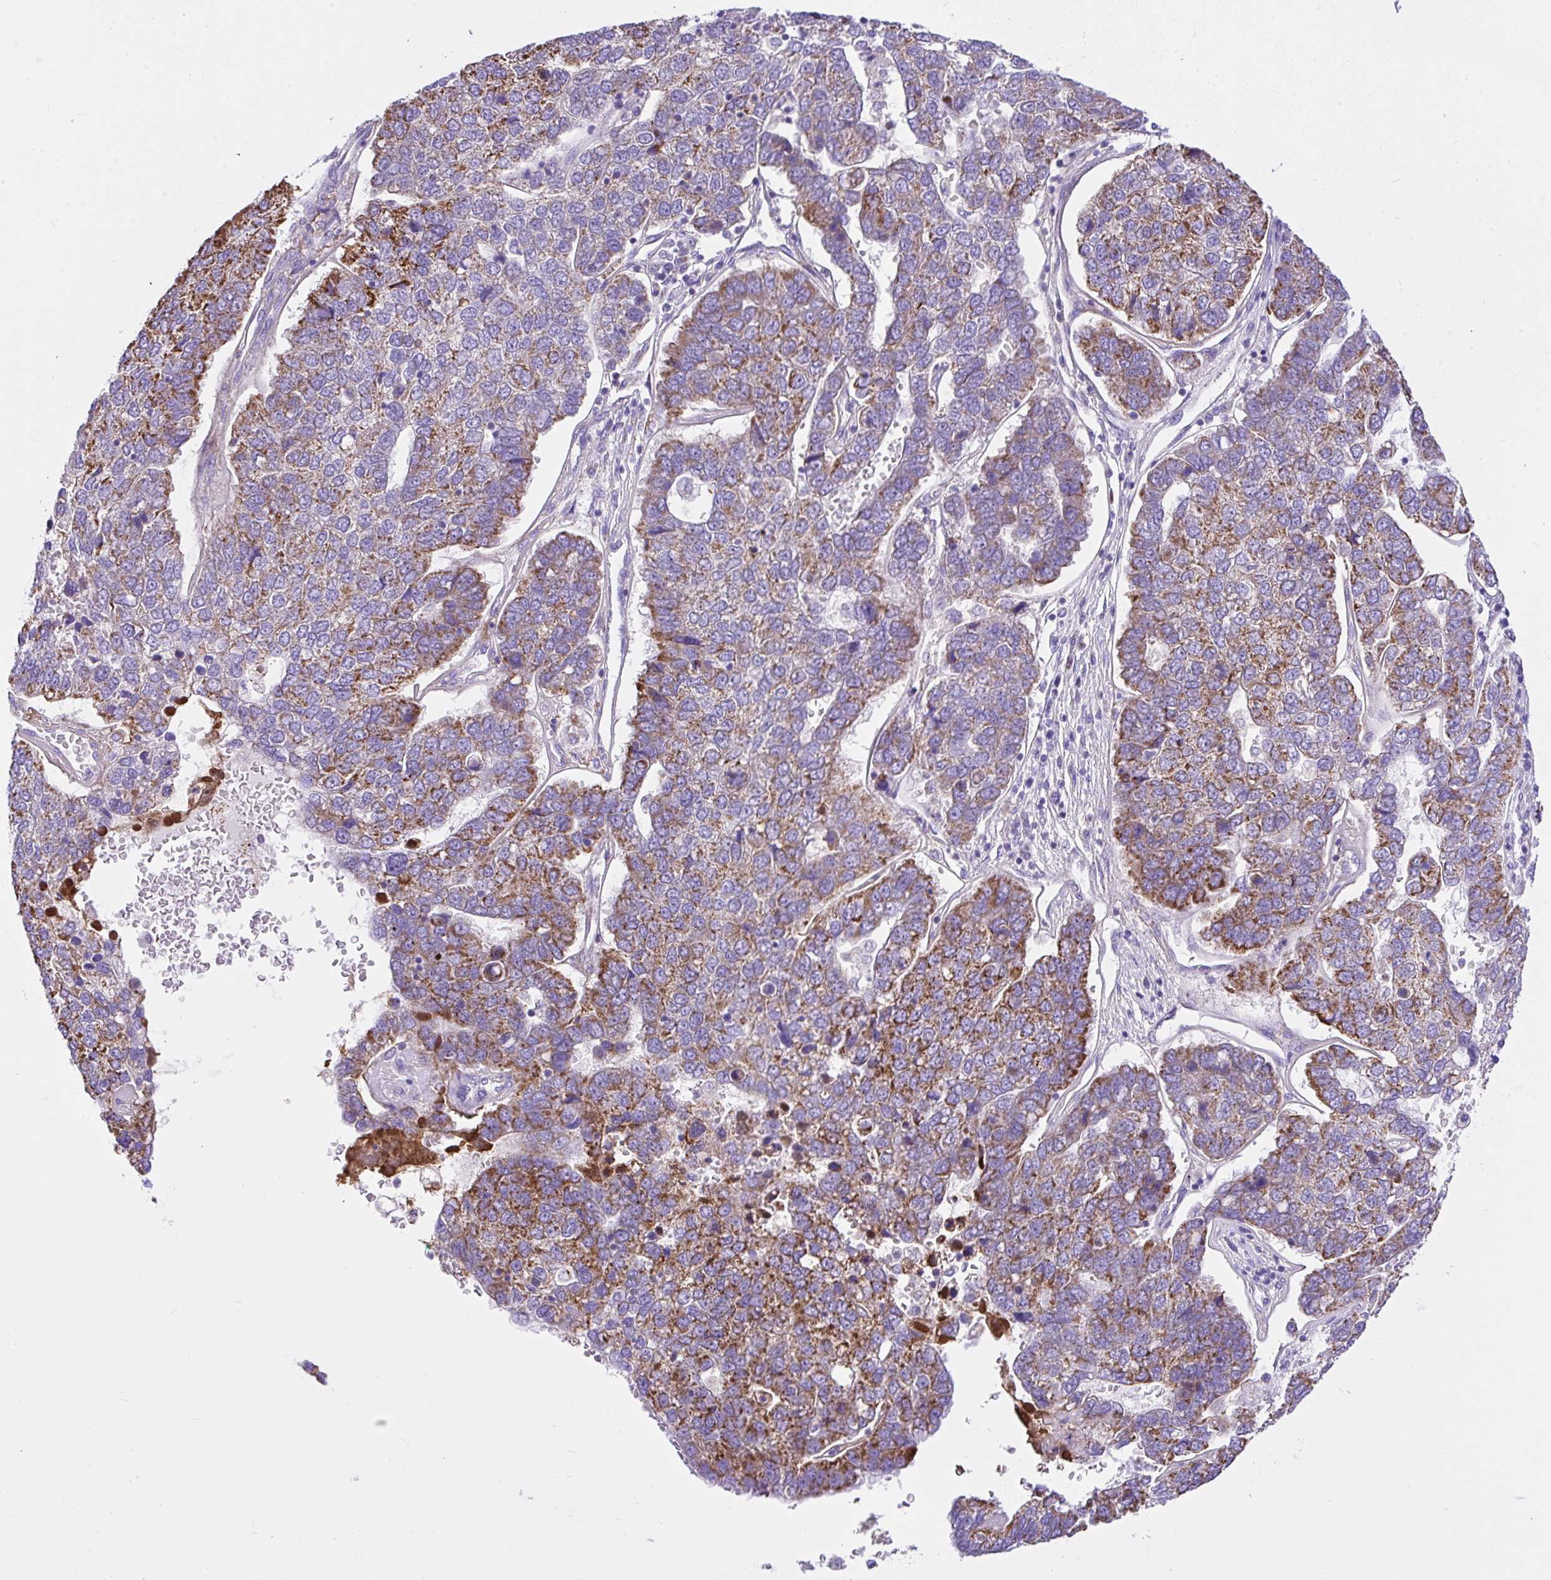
{"staining": {"intensity": "strong", "quantity": "25%-75%", "location": "cytoplasmic/membranous"}, "tissue": "pancreatic cancer", "cell_type": "Tumor cells", "image_type": "cancer", "snomed": [{"axis": "morphology", "description": "Adenocarcinoma, NOS"}, {"axis": "topography", "description": "Pancreas"}], "caption": "Human adenocarcinoma (pancreatic) stained with a brown dye shows strong cytoplasmic/membranous positive staining in about 25%-75% of tumor cells.", "gene": "SLC13A1", "patient": {"sex": "female", "age": 61}}